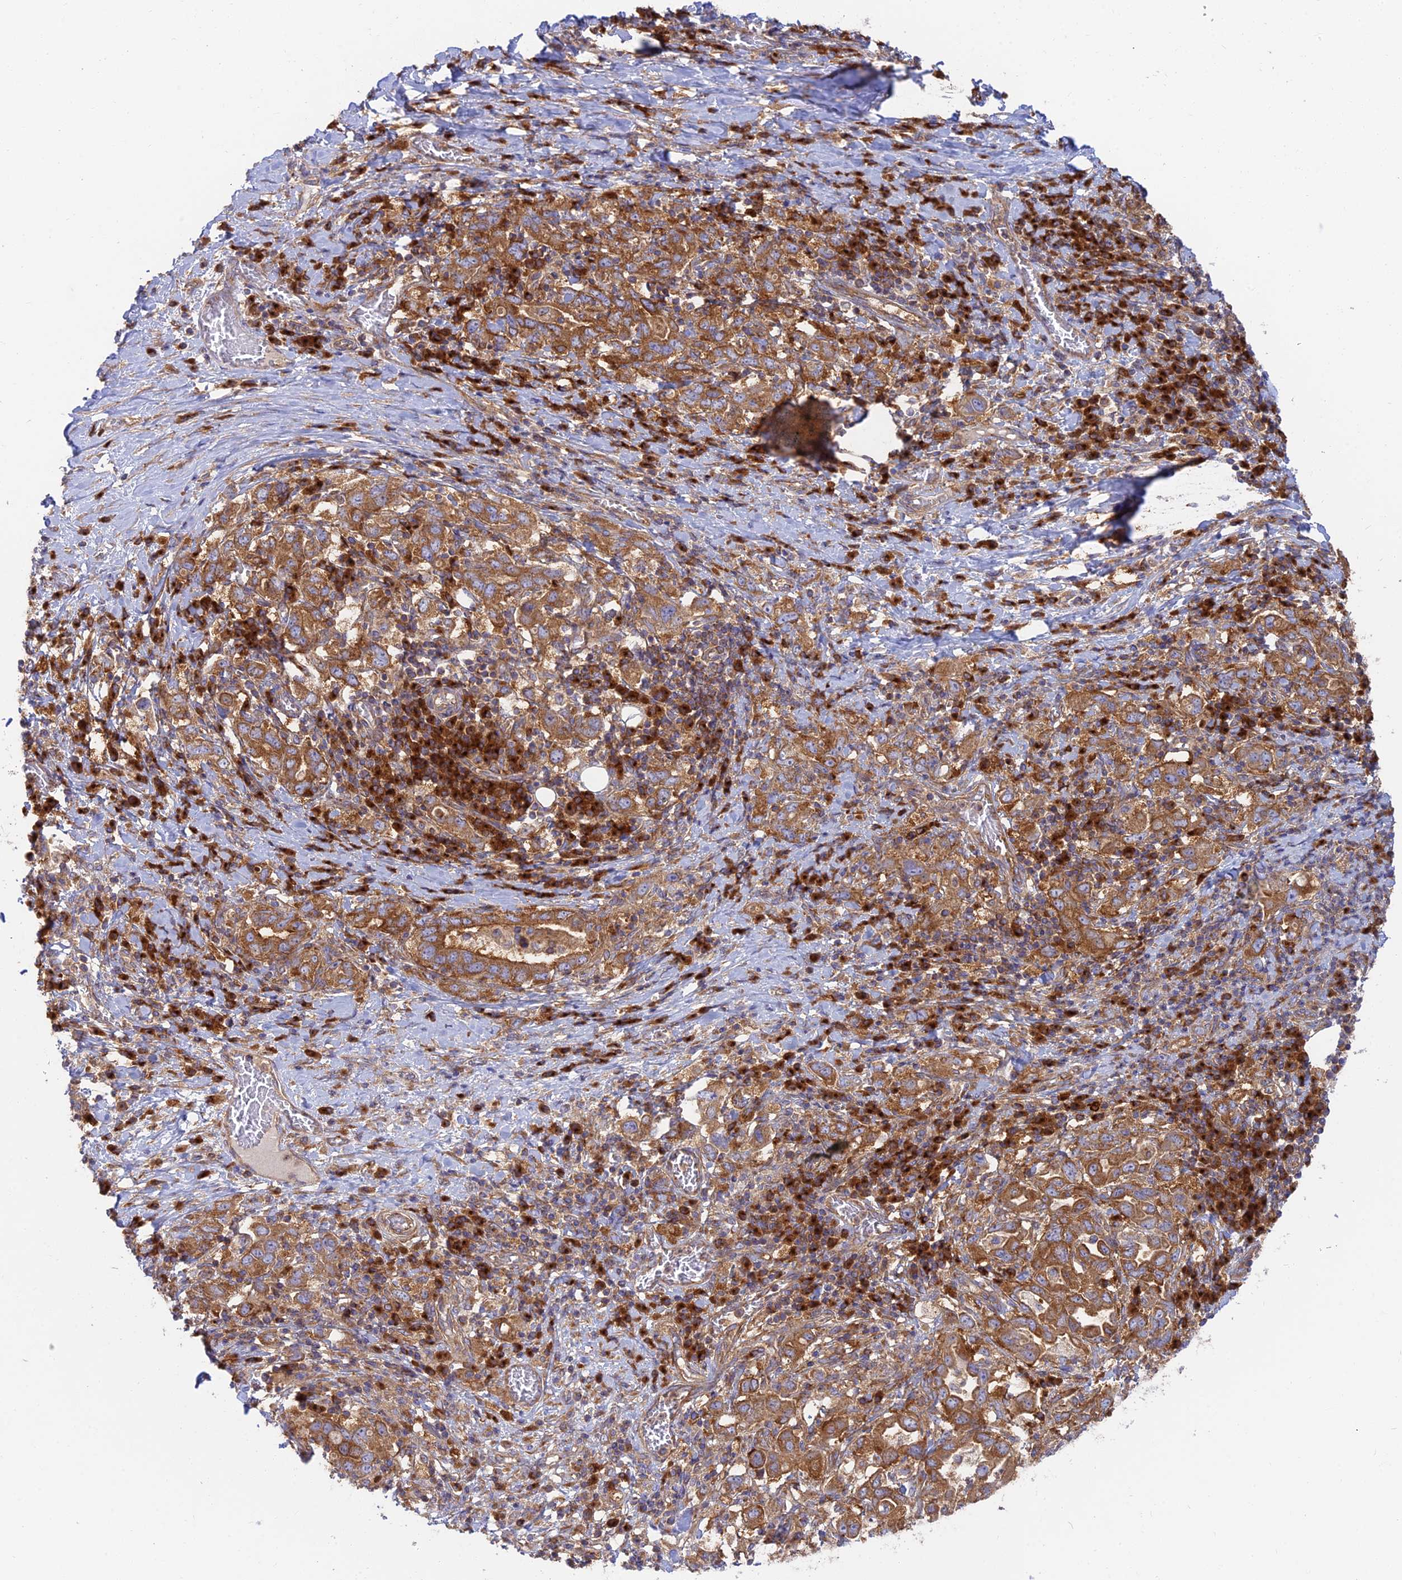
{"staining": {"intensity": "moderate", "quantity": ">75%", "location": "cytoplasmic/membranous"}, "tissue": "stomach cancer", "cell_type": "Tumor cells", "image_type": "cancer", "snomed": [{"axis": "morphology", "description": "Adenocarcinoma, NOS"}, {"axis": "topography", "description": "Stomach, upper"}, {"axis": "topography", "description": "Stomach"}], "caption": "Immunohistochemistry of stomach cancer (adenocarcinoma) demonstrates medium levels of moderate cytoplasmic/membranous positivity in about >75% of tumor cells.", "gene": "GOLGA3", "patient": {"sex": "male", "age": 62}}